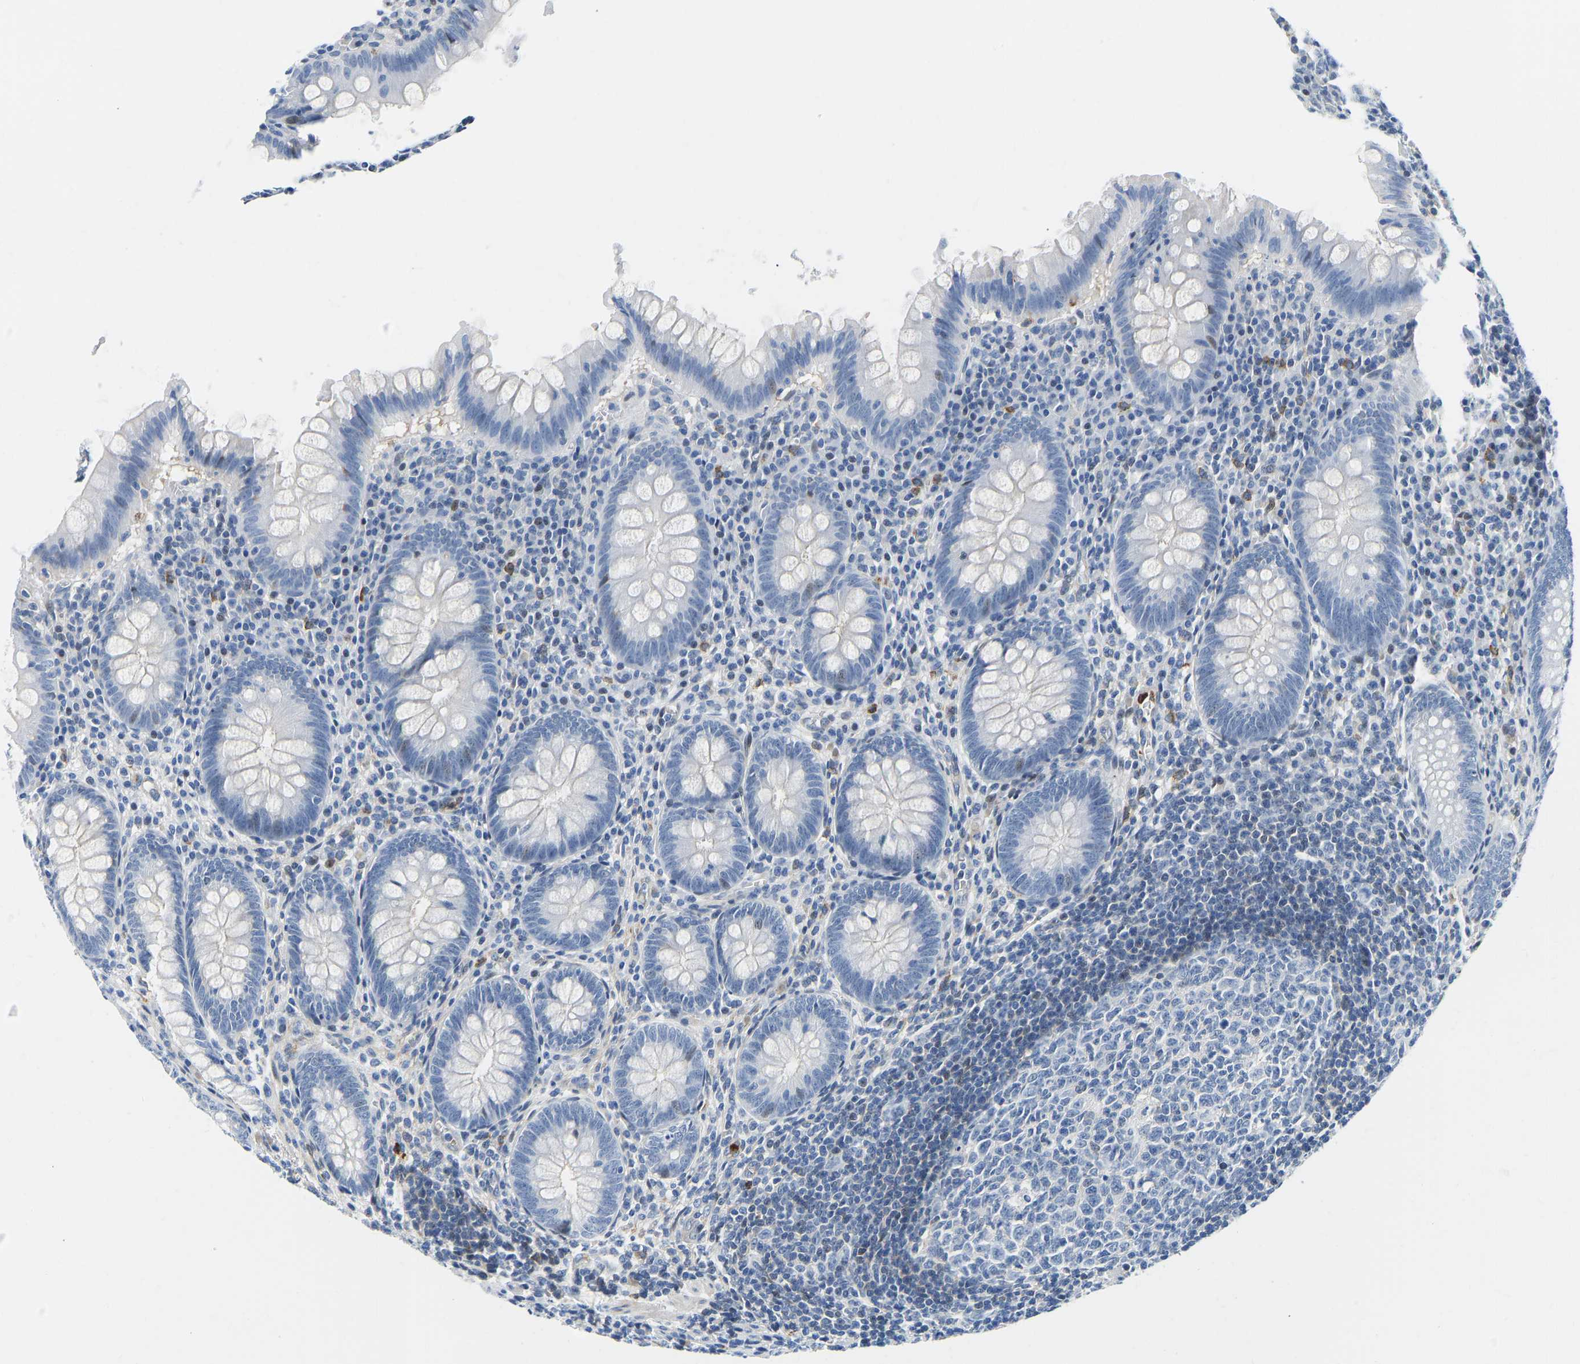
{"staining": {"intensity": "negative", "quantity": "none", "location": "none"}, "tissue": "appendix", "cell_type": "Glandular cells", "image_type": "normal", "snomed": [{"axis": "morphology", "description": "Normal tissue, NOS"}, {"axis": "topography", "description": "Appendix"}], "caption": "Immunohistochemical staining of normal human appendix reveals no significant staining in glandular cells. (Brightfield microscopy of DAB (3,3'-diaminobenzidine) immunohistochemistry at high magnification).", "gene": "HDAC5", "patient": {"sex": "male", "age": 56}}